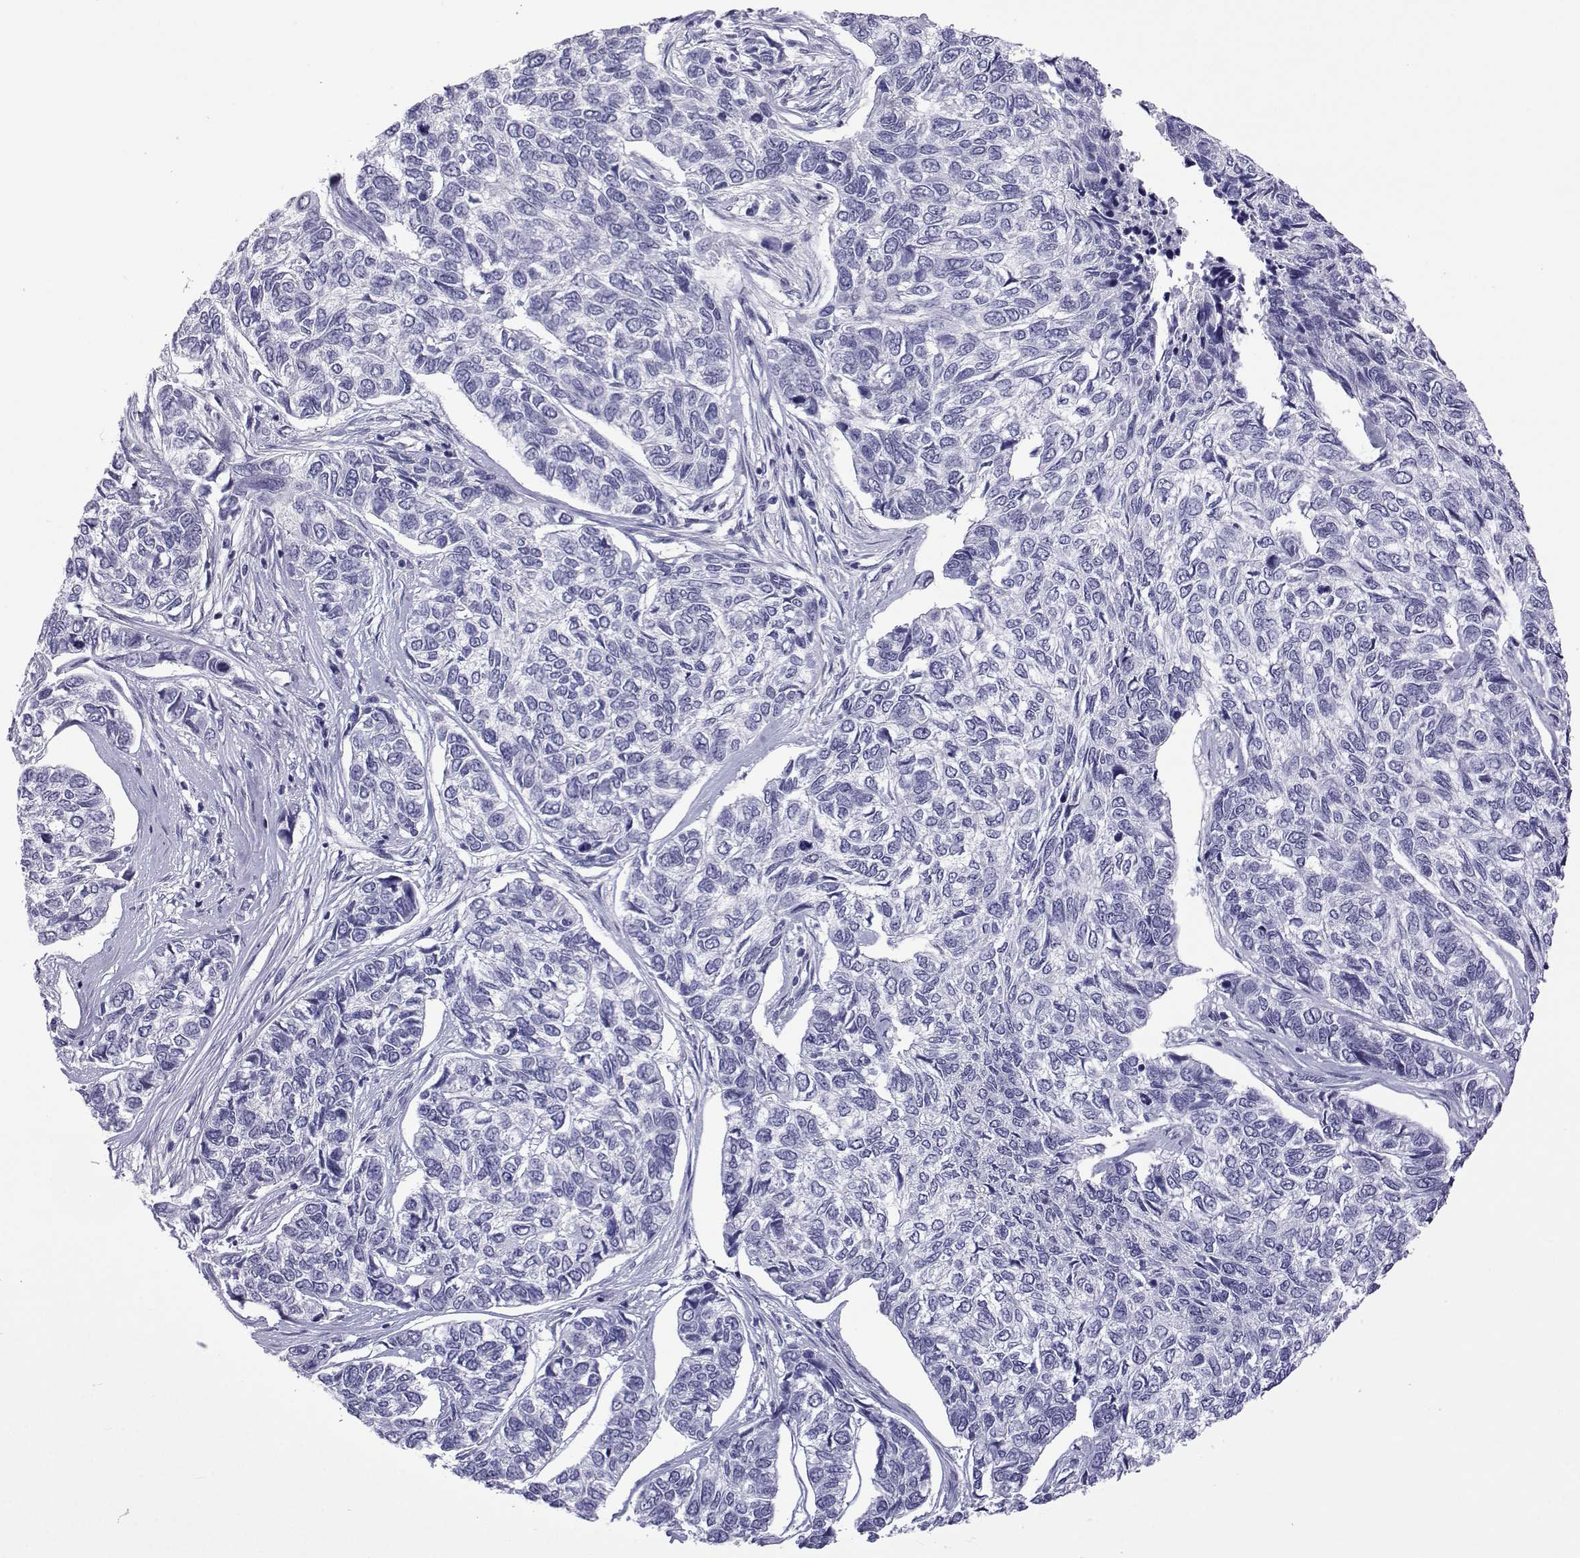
{"staining": {"intensity": "negative", "quantity": "none", "location": "none"}, "tissue": "skin cancer", "cell_type": "Tumor cells", "image_type": "cancer", "snomed": [{"axis": "morphology", "description": "Basal cell carcinoma"}, {"axis": "topography", "description": "Skin"}], "caption": "This image is of basal cell carcinoma (skin) stained with immunohistochemistry to label a protein in brown with the nuclei are counter-stained blue. There is no staining in tumor cells.", "gene": "ACTL7A", "patient": {"sex": "female", "age": 65}}